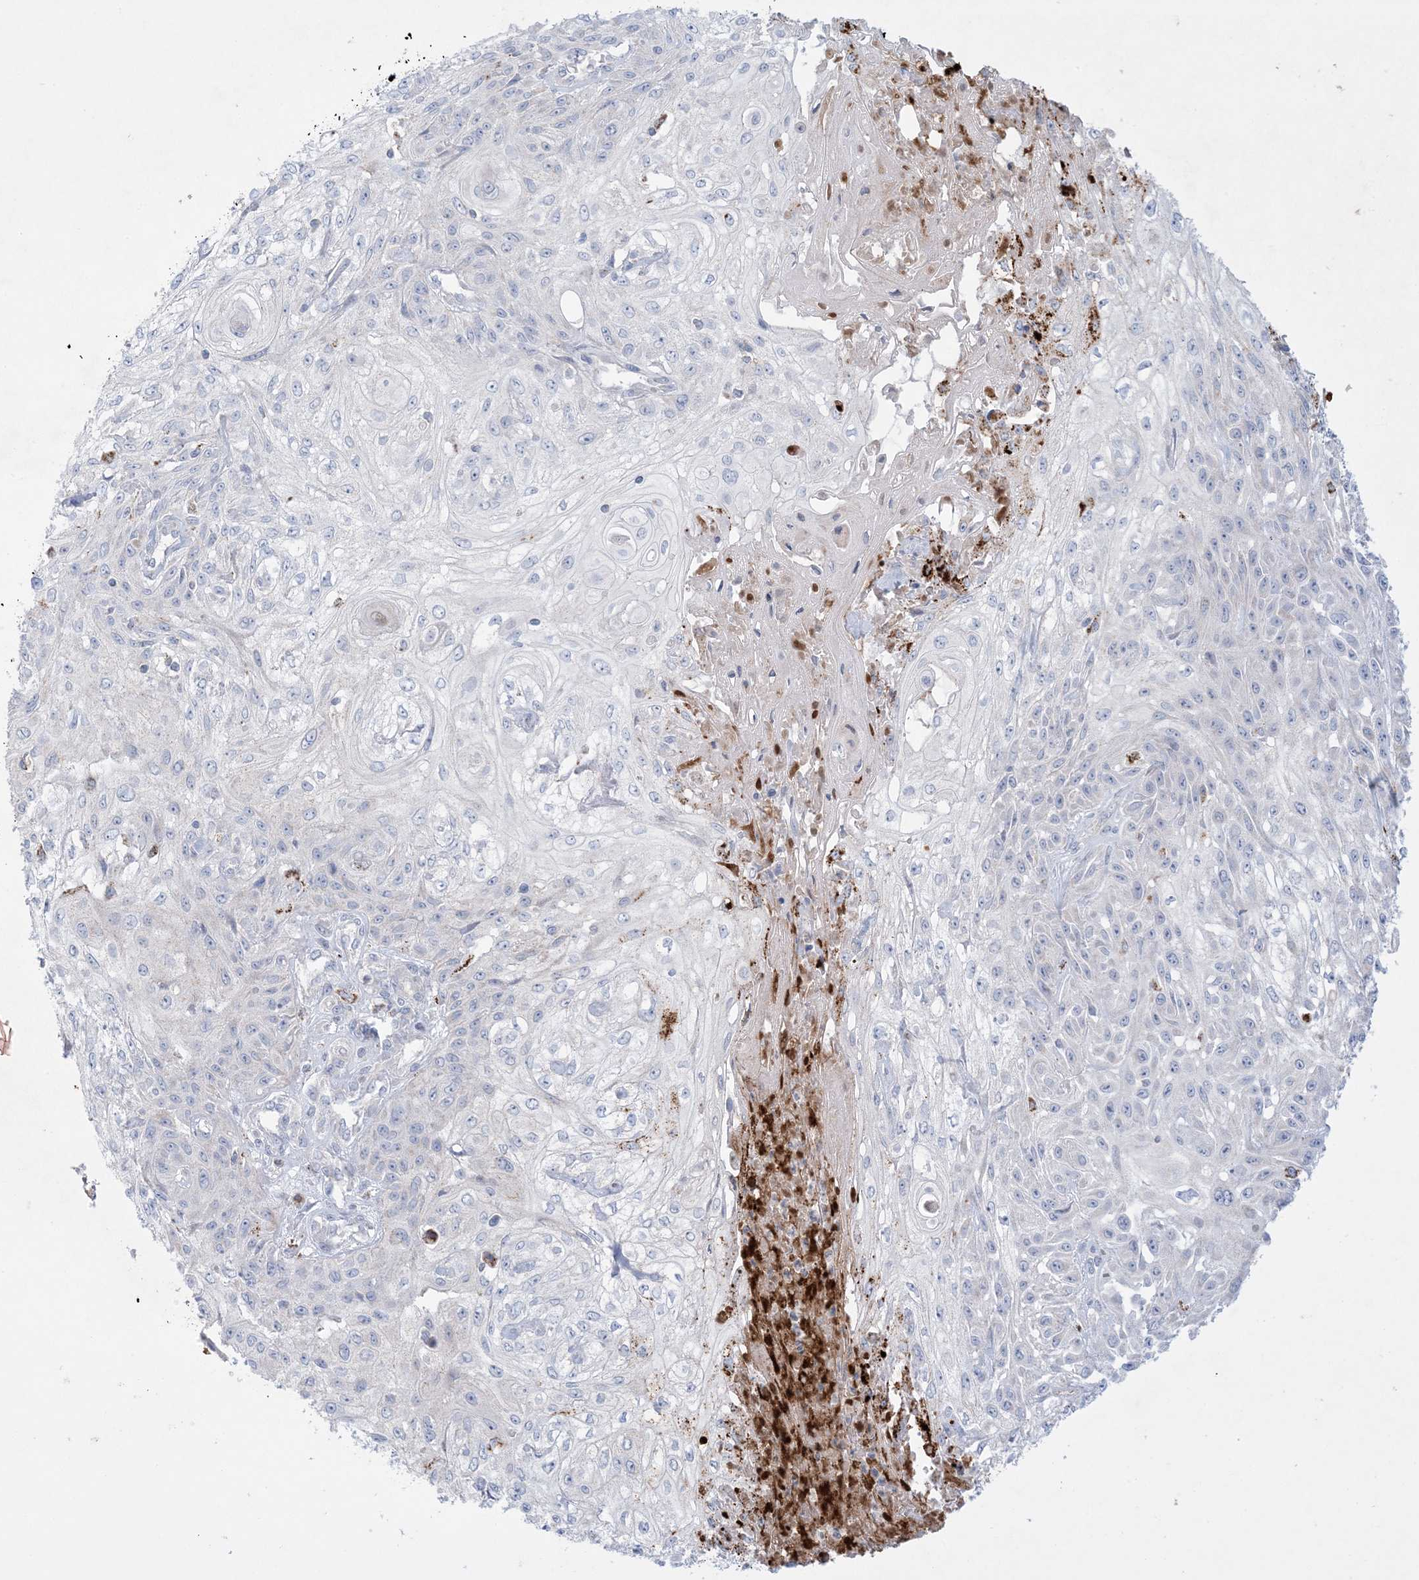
{"staining": {"intensity": "negative", "quantity": "none", "location": "none"}, "tissue": "skin cancer", "cell_type": "Tumor cells", "image_type": "cancer", "snomed": [{"axis": "morphology", "description": "Squamous cell carcinoma, NOS"}, {"axis": "morphology", "description": "Squamous cell carcinoma, metastatic, NOS"}, {"axis": "topography", "description": "Skin"}, {"axis": "topography", "description": "Lymph node"}], "caption": "Immunohistochemical staining of skin cancer (metastatic squamous cell carcinoma) demonstrates no significant positivity in tumor cells. (Stains: DAB (3,3'-diaminobenzidine) IHC with hematoxylin counter stain, Microscopy: brightfield microscopy at high magnification).", "gene": "KCTD6", "patient": {"sex": "male", "age": 75}}